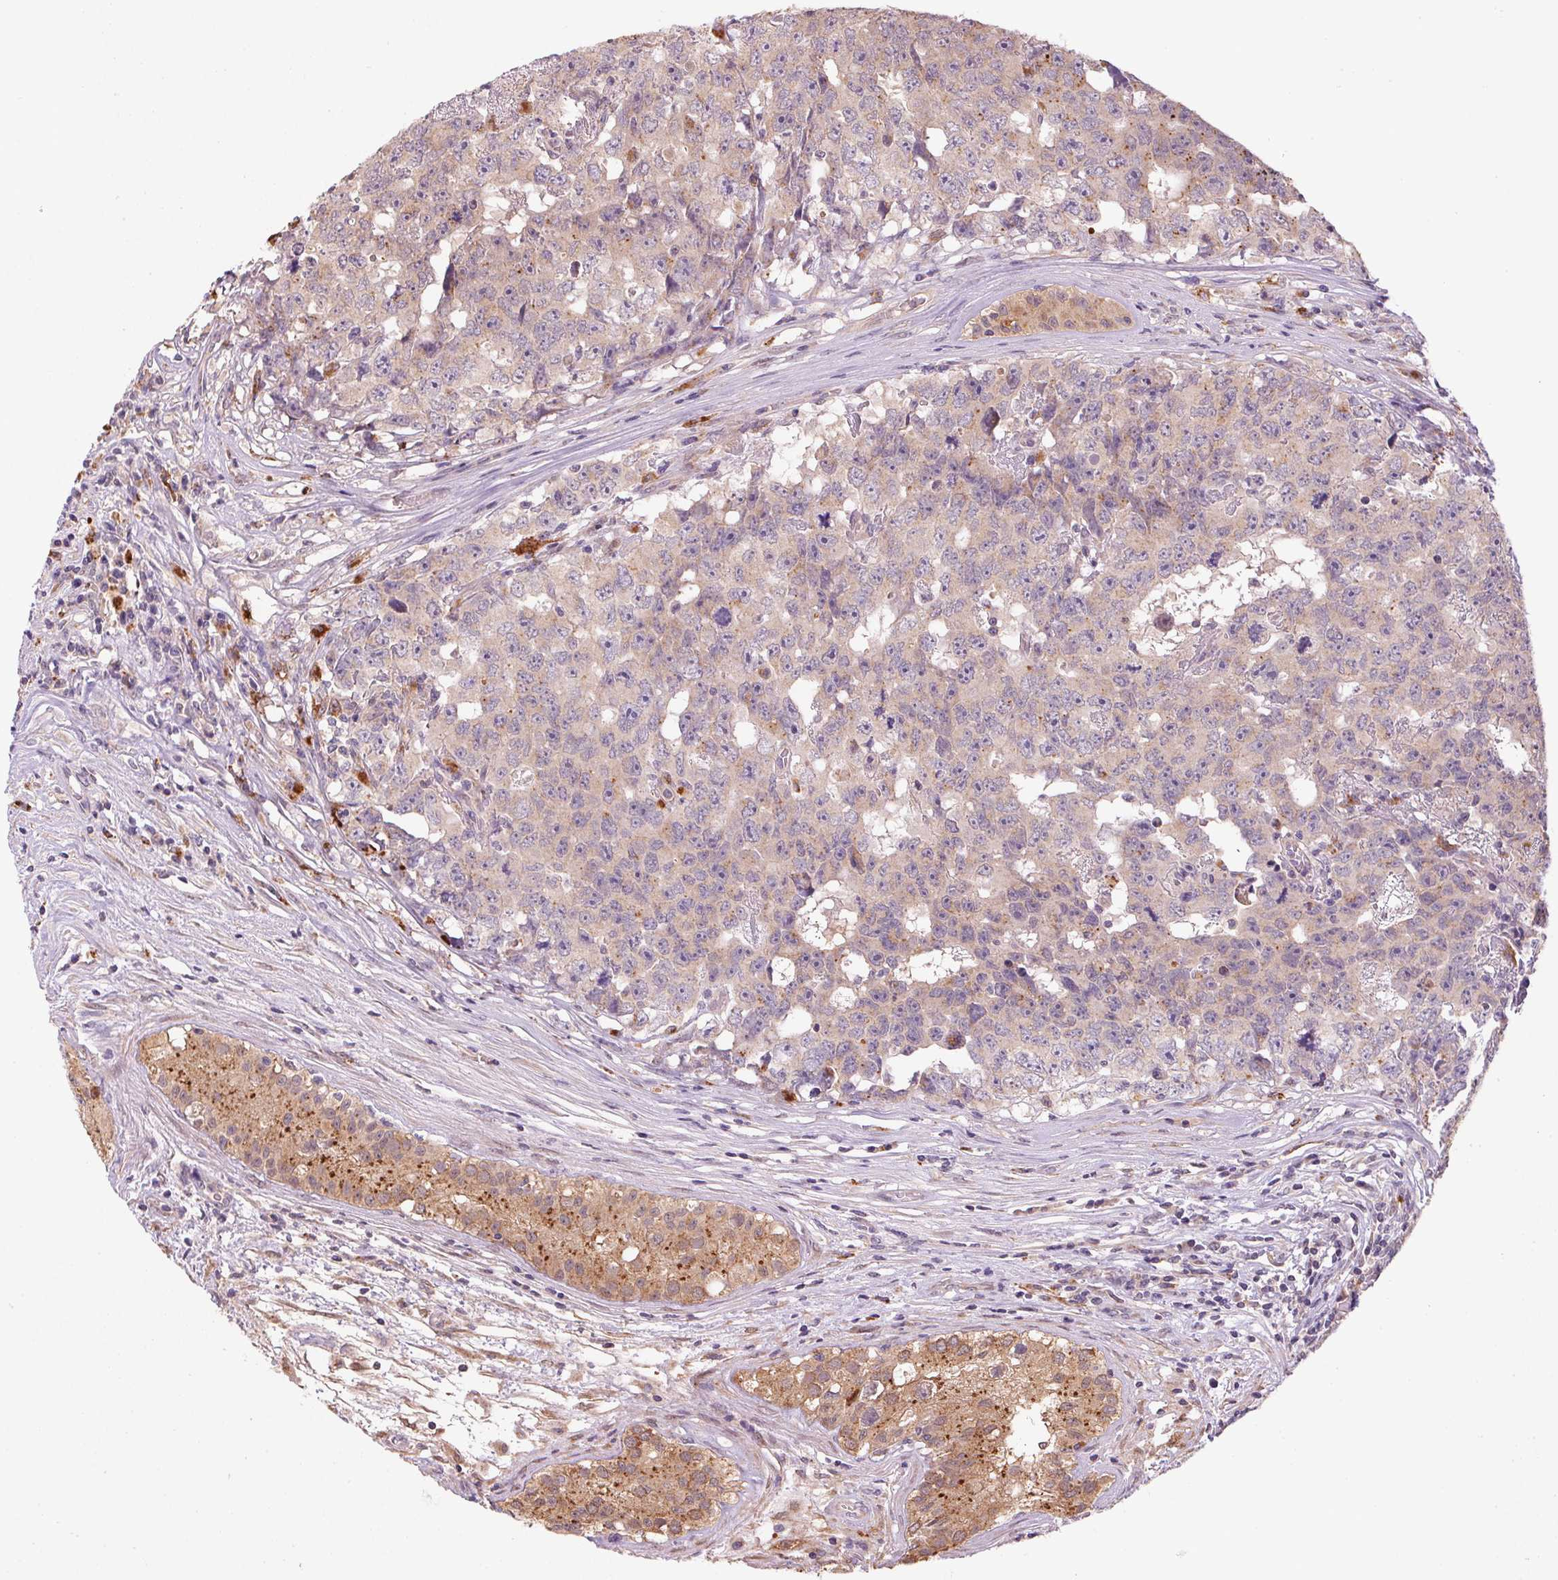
{"staining": {"intensity": "weak", "quantity": "<25%", "location": "cytoplasmic/membranous"}, "tissue": "testis cancer", "cell_type": "Tumor cells", "image_type": "cancer", "snomed": [{"axis": "morphology", "description": "Carcinoma, Embryonal, NOS"}, {"axis": "topography", "description": "Testis"}], "caption": "Tumor cells show no significant protein expression in embryonal carcinoma (testis).", "gene": "ADH5", "patient": {"sex": "male", "age": 24}}